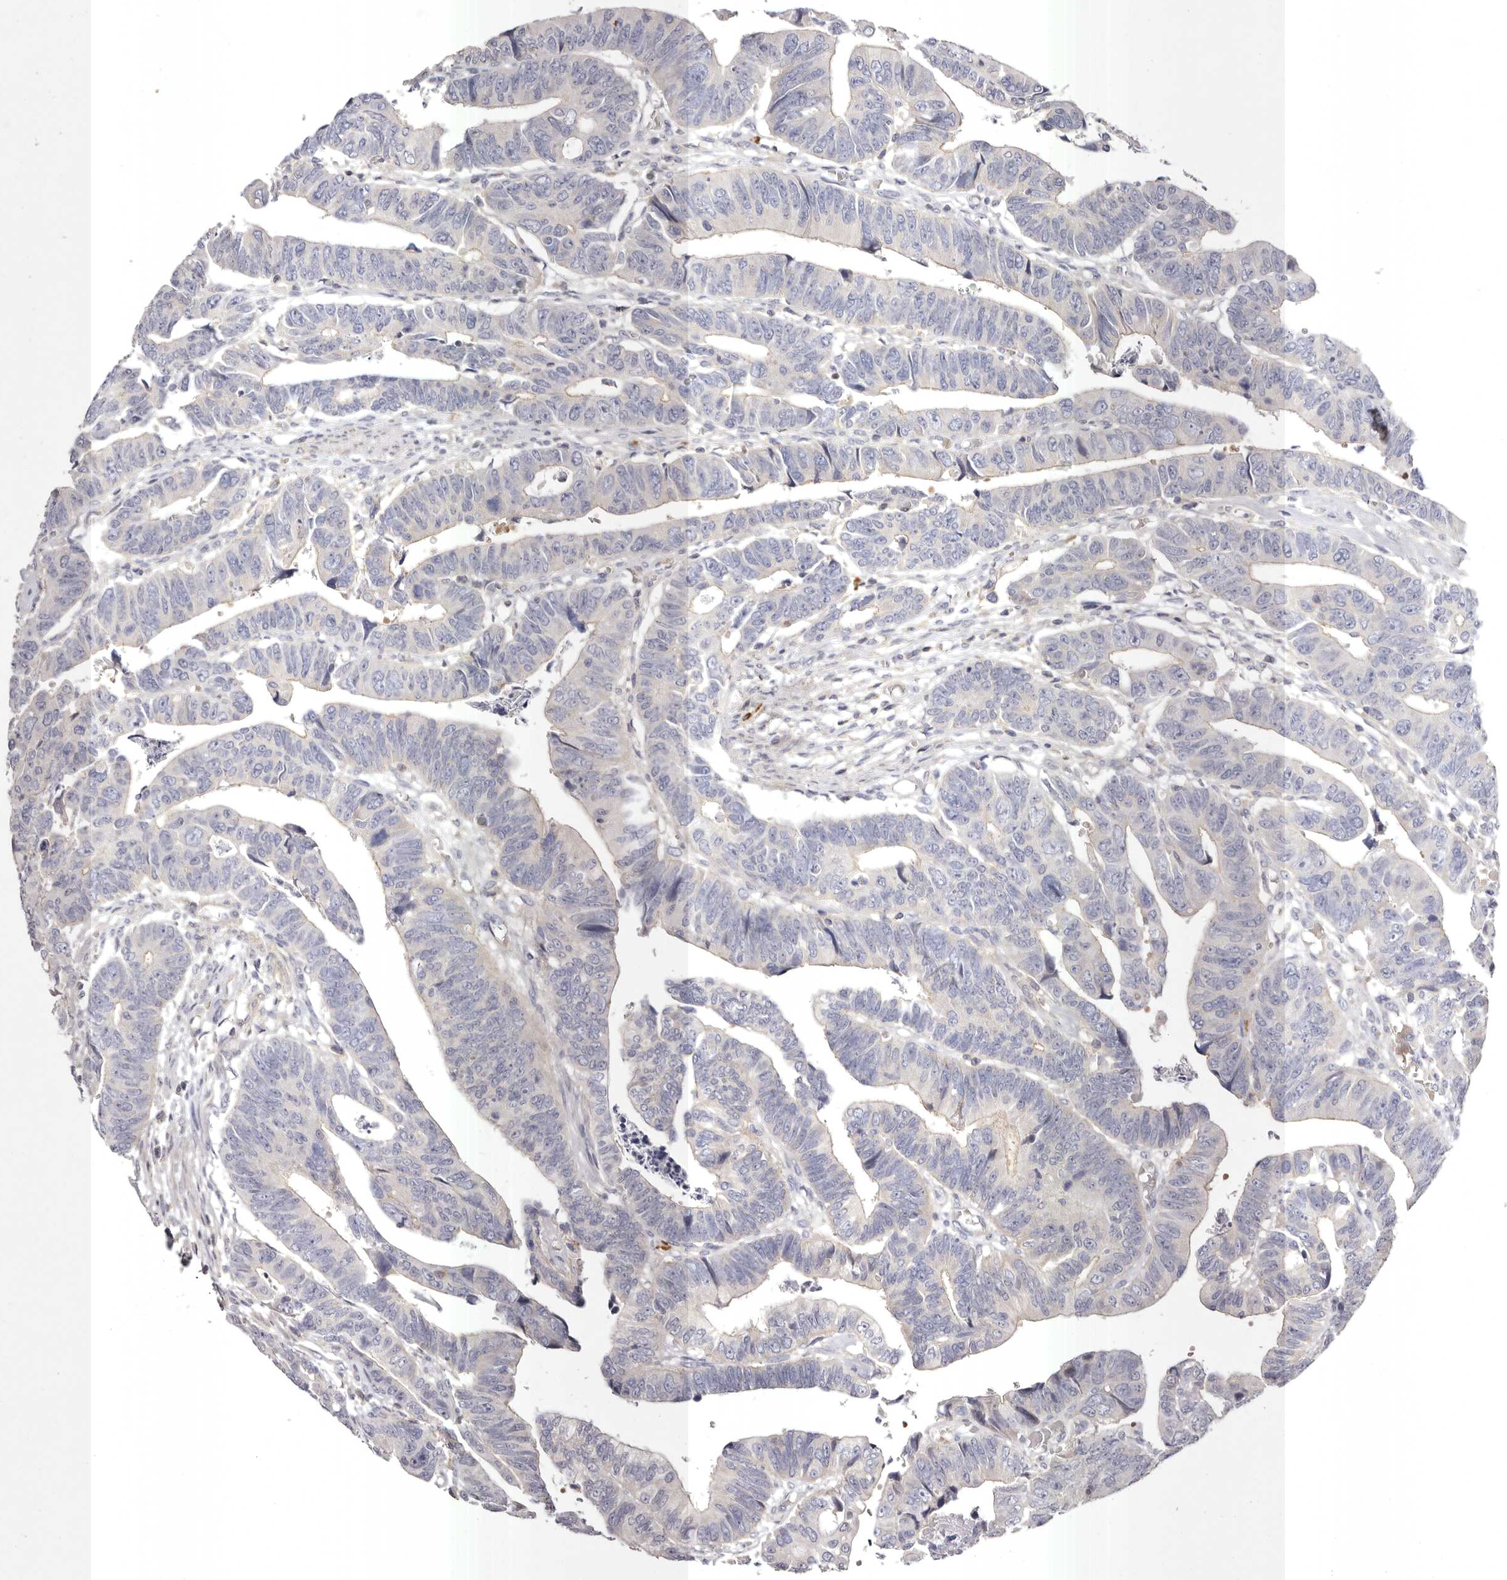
{"staining": {"intensity": "negative", "quantity": "none", "location": "none"}, "tissue": "colorectal cancer", "cell_type": "Tumor cells", "image_type": "cancer", "snomed": [{"axis": "morphology", "description": "Adenocarcinoma, NOS"}, {"axis": "topography", "description": "Rectum"}], "caption": "High magnification brightfield microscopy of adenocarcinoma (colorectal) stained with DAB (brown) and counterstained with hematoxylin (blue): tumor cells show no significant expression. (DAB immunohistochemistry (IHC) visualized using brightfield microscopy, high magnification).", "gene": "S1PR5", "patient": {"sex": "female", "age": 65}}